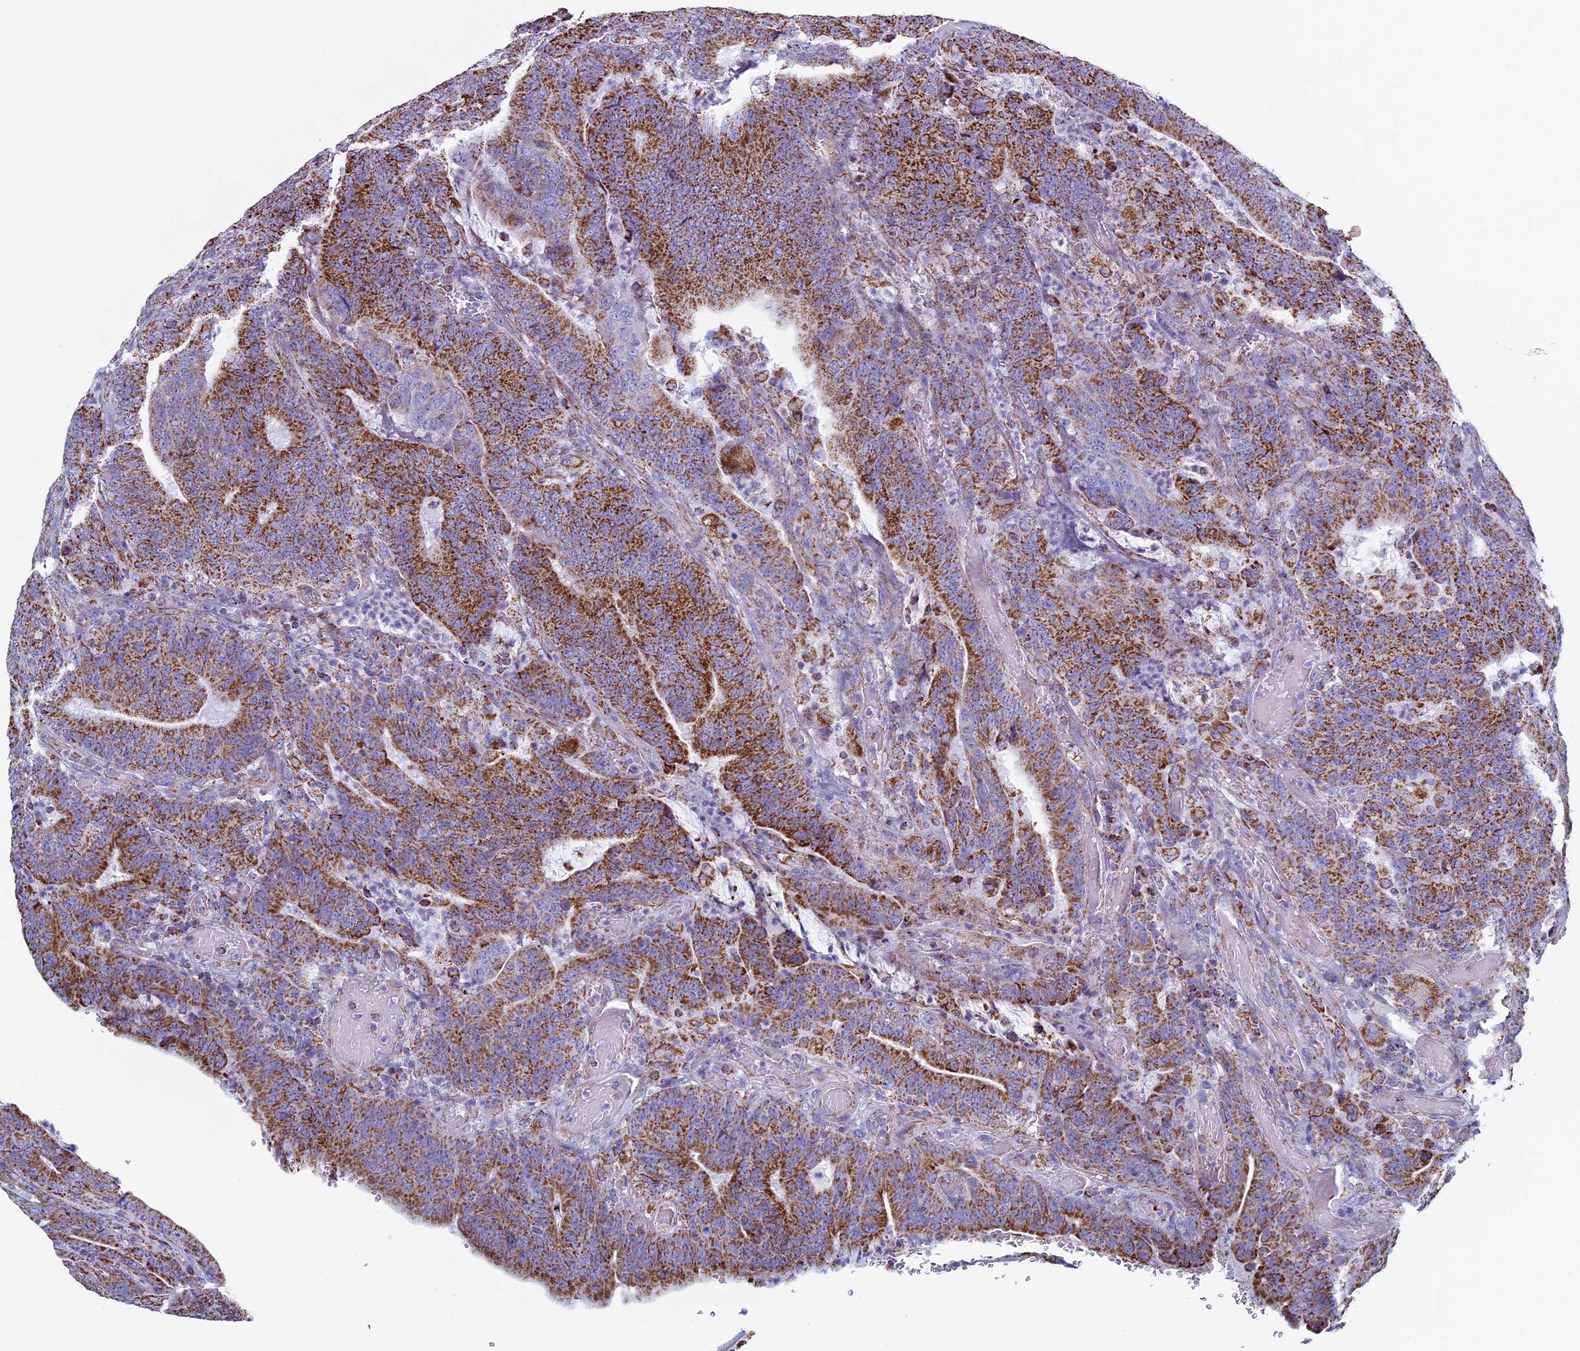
{"staining": {"intensity": "strong", "quantity": ">75%", "location": "cytoplasmic/membranous"}, "tissue": "colorectal cancer", "cell_type": "Tumor cells", "image_type": "cancer", "snomed": [{"axis": "morphology", "description": "Normal tissue, NOS"}, {"axis": "morphology", "description": "Adenocarcinoma, NOS"}, {"axis": "topography", "description": "Colon"}], "caption": "Immunohistochemical staining of colorectal adenocarcinoma displays high levels of strong cytoplasmic/membranous protein staining in about >75% of tumor cells. (Brightfield microscopy of DAB IHC at high magnification).", "gene": "UQCRFS1", "patient": {"sex": "female", "age": 75}}